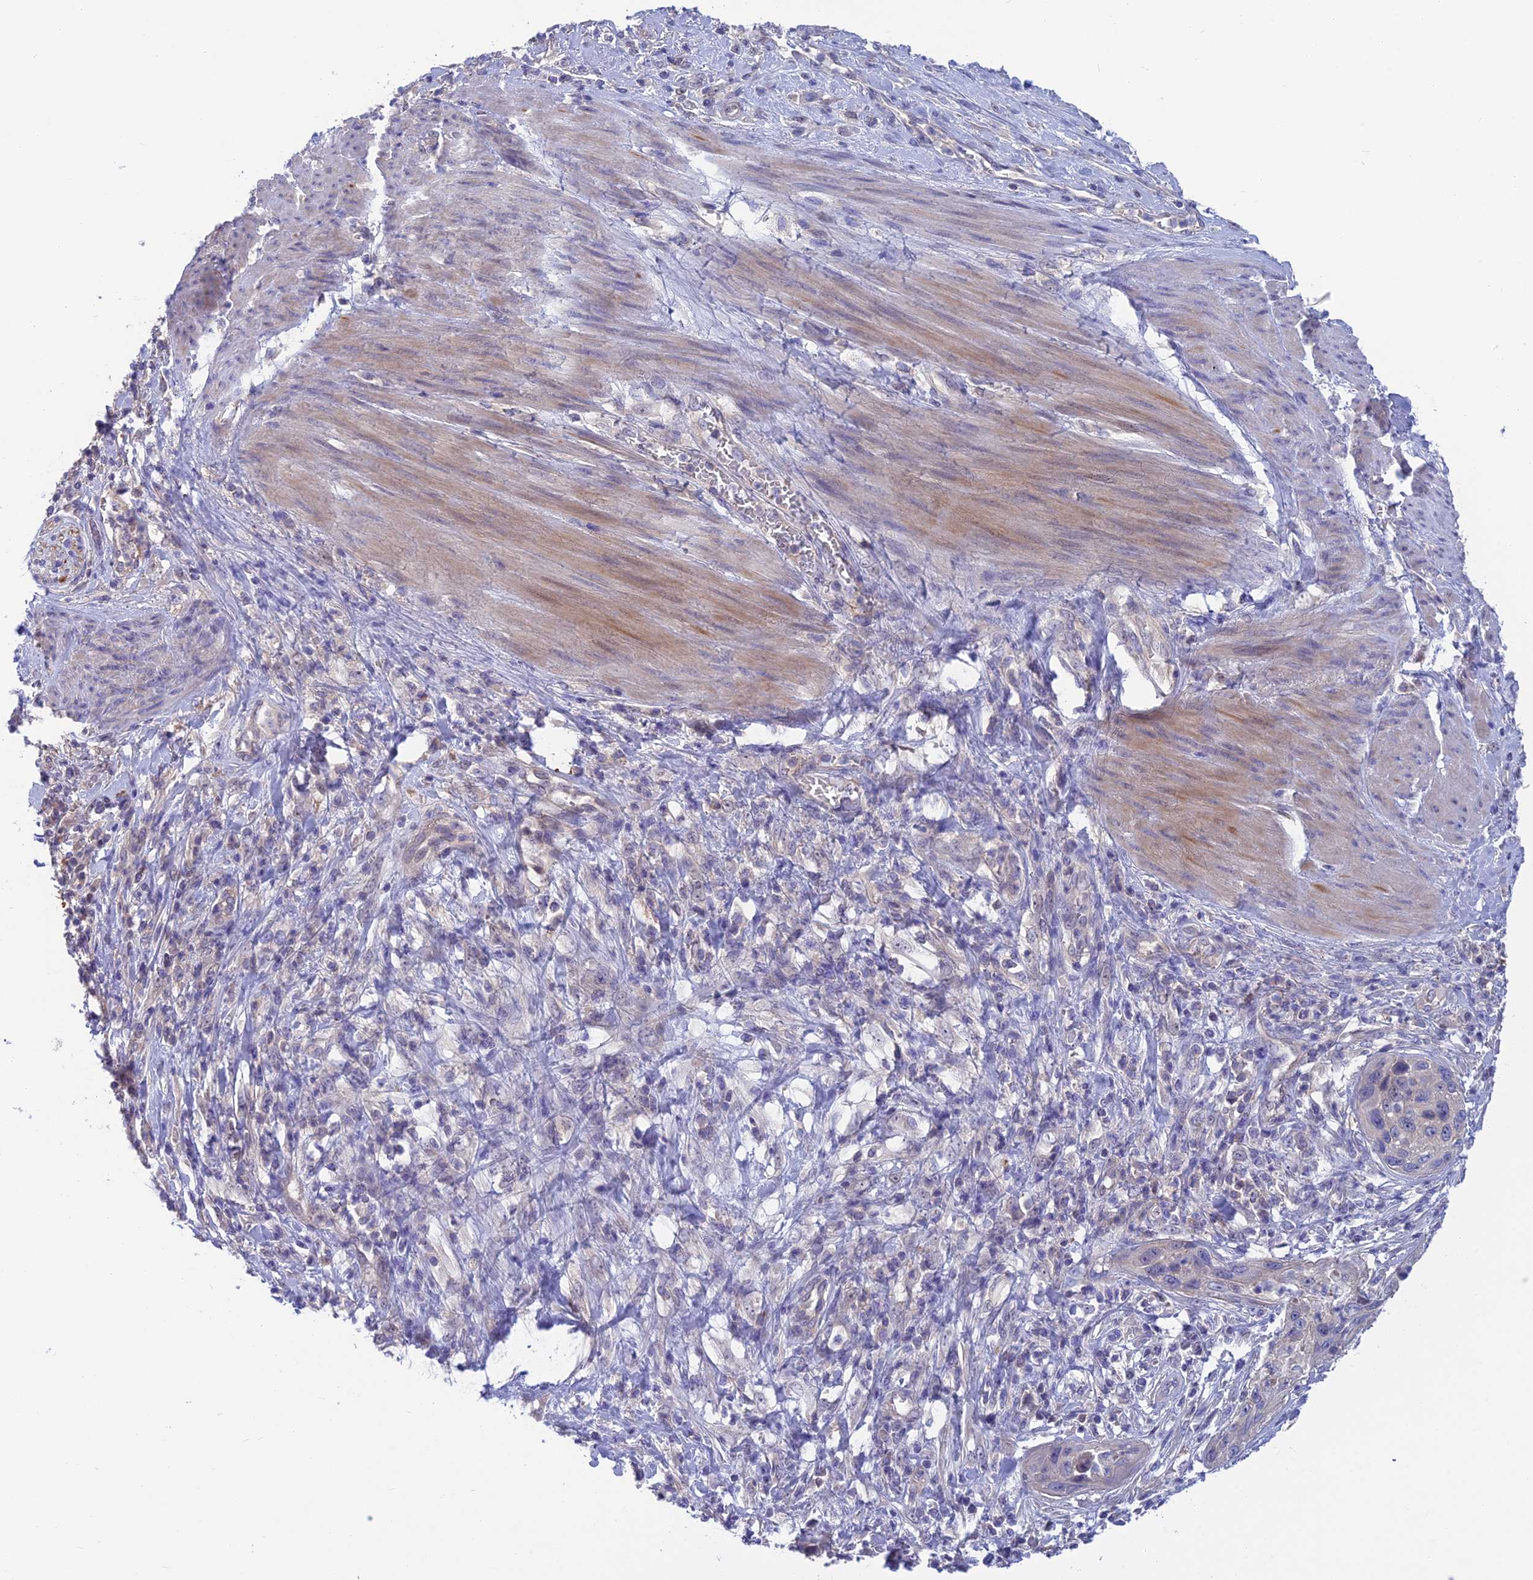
{"staining": {"intensity": "negative", "quantity": "none", "location": "none"}, "tissue": "cervical cancer", "cell_type": "Tumor cells", "image_type": "cancer", "snomed": [{"axis": "morphology", "description": "Squamous cell carcinoma, NOS"}, {"axis": "topography", "description": "Cervix"}], "caption": "A high-resolution micrograph shows immunohistochemistry staining of cervical cancer (squamous cell carcinoma), which reveals no significant expression in tumor cells. The staining is performed using DAB (3,3'-diaminobenzidine) brown chromogen with nuclei counter-stained in using hematoxylin.", "gene": "SNAP91", "patient": {"sex": "female", "age": 42}}